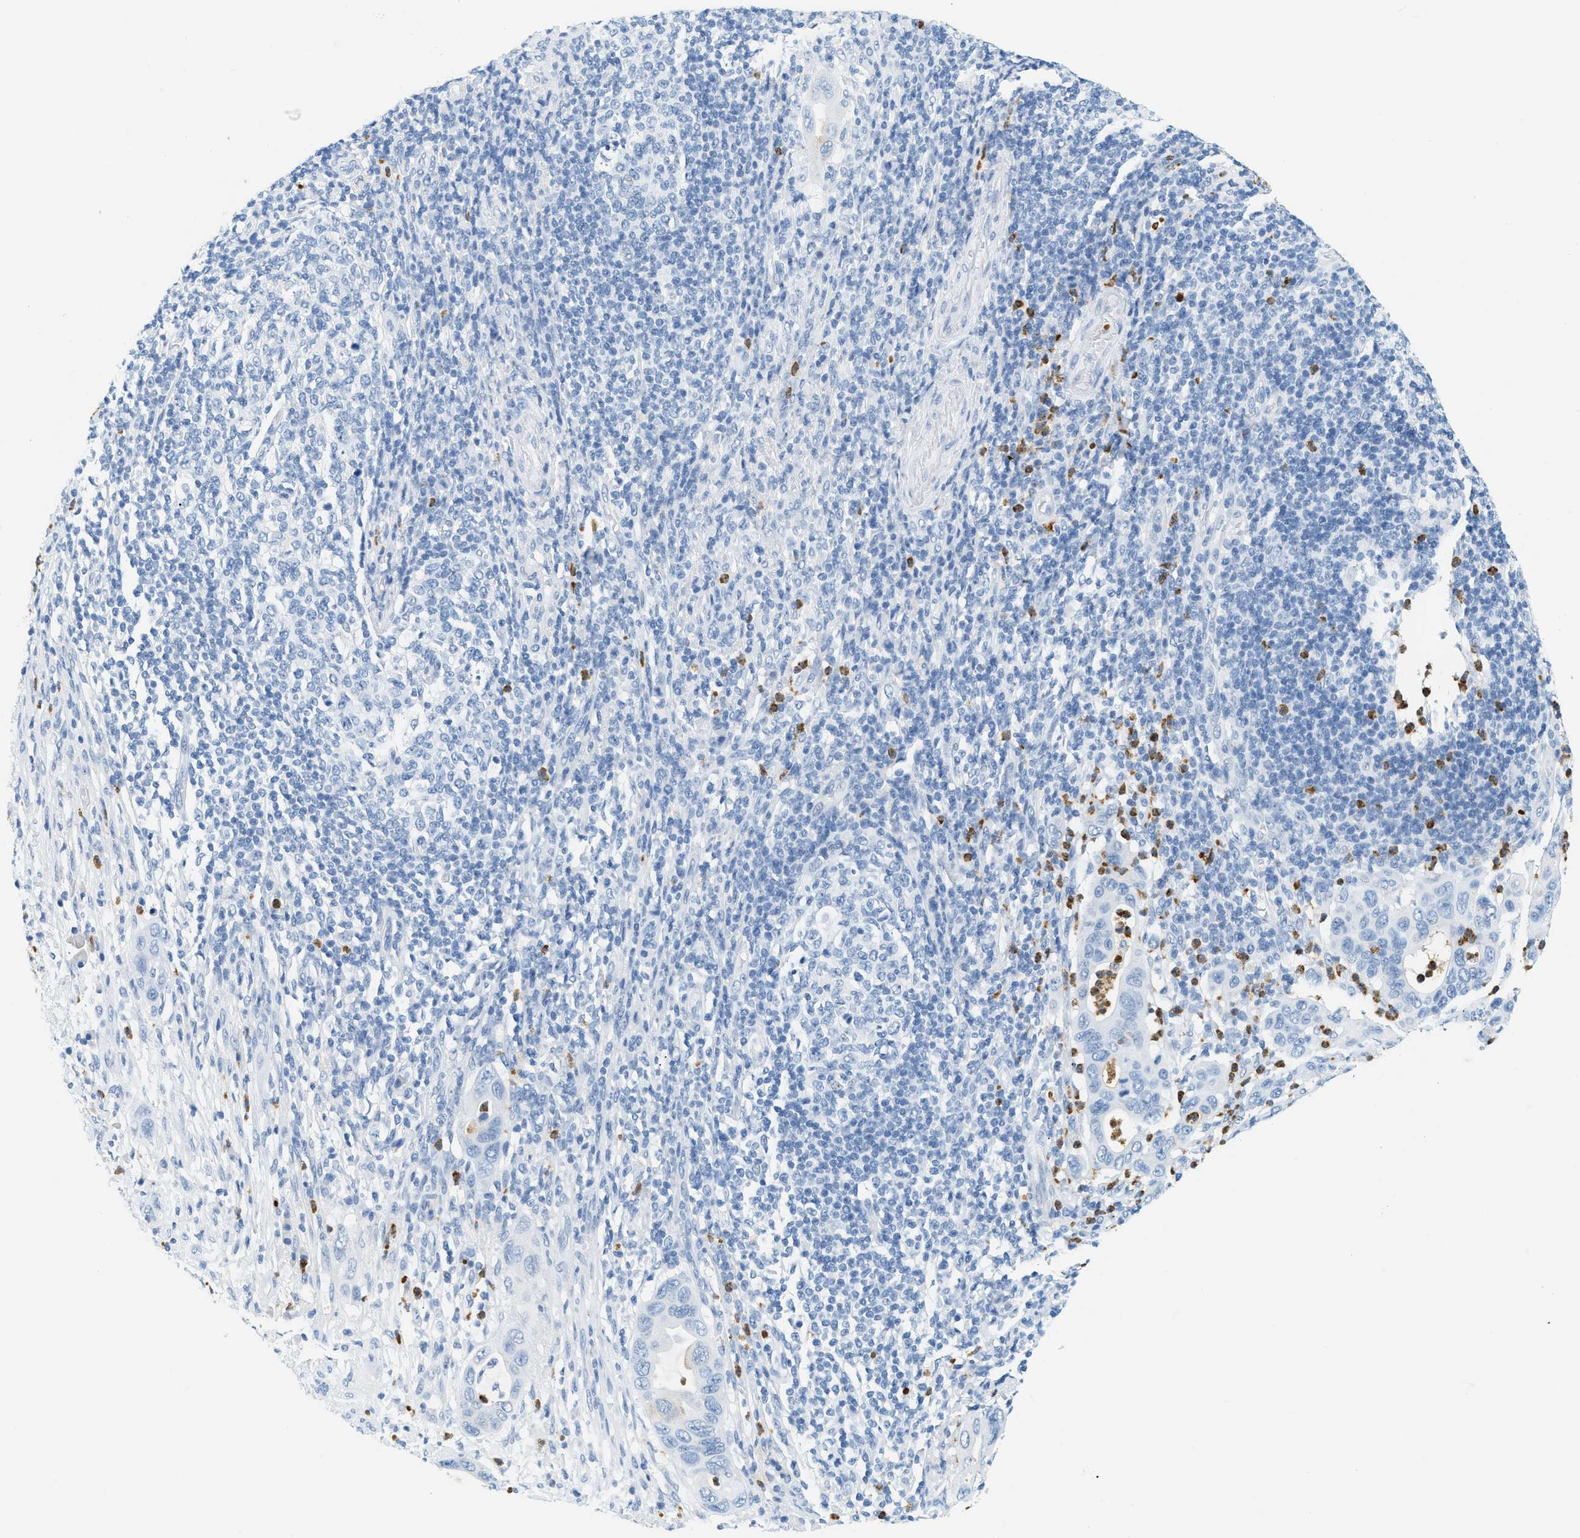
{"staining": {"intensity": "weak", "quantity": "<25%", "location": "cytoplasmic/membranous"}, "tissue": "pancreatic cancer", "cell_type": "Tumor cells", "image_type": "cancer", "snomed": [{"axis": "morphology", "description": "Adenocarcinoma, NOS"}, {"axis": "topography", "description": "Pancreas"}], "caption": "A micrograph of pancreatic cancer stained for a protein exhibits no brown staining in tumor cells. (DAB (3,3'-diaminobenzidine) immunohistochemistry (IHC) with hematoxylin counter stain).", "gene": "LCN2", "patient": {"sex": "female", "age": 71}}